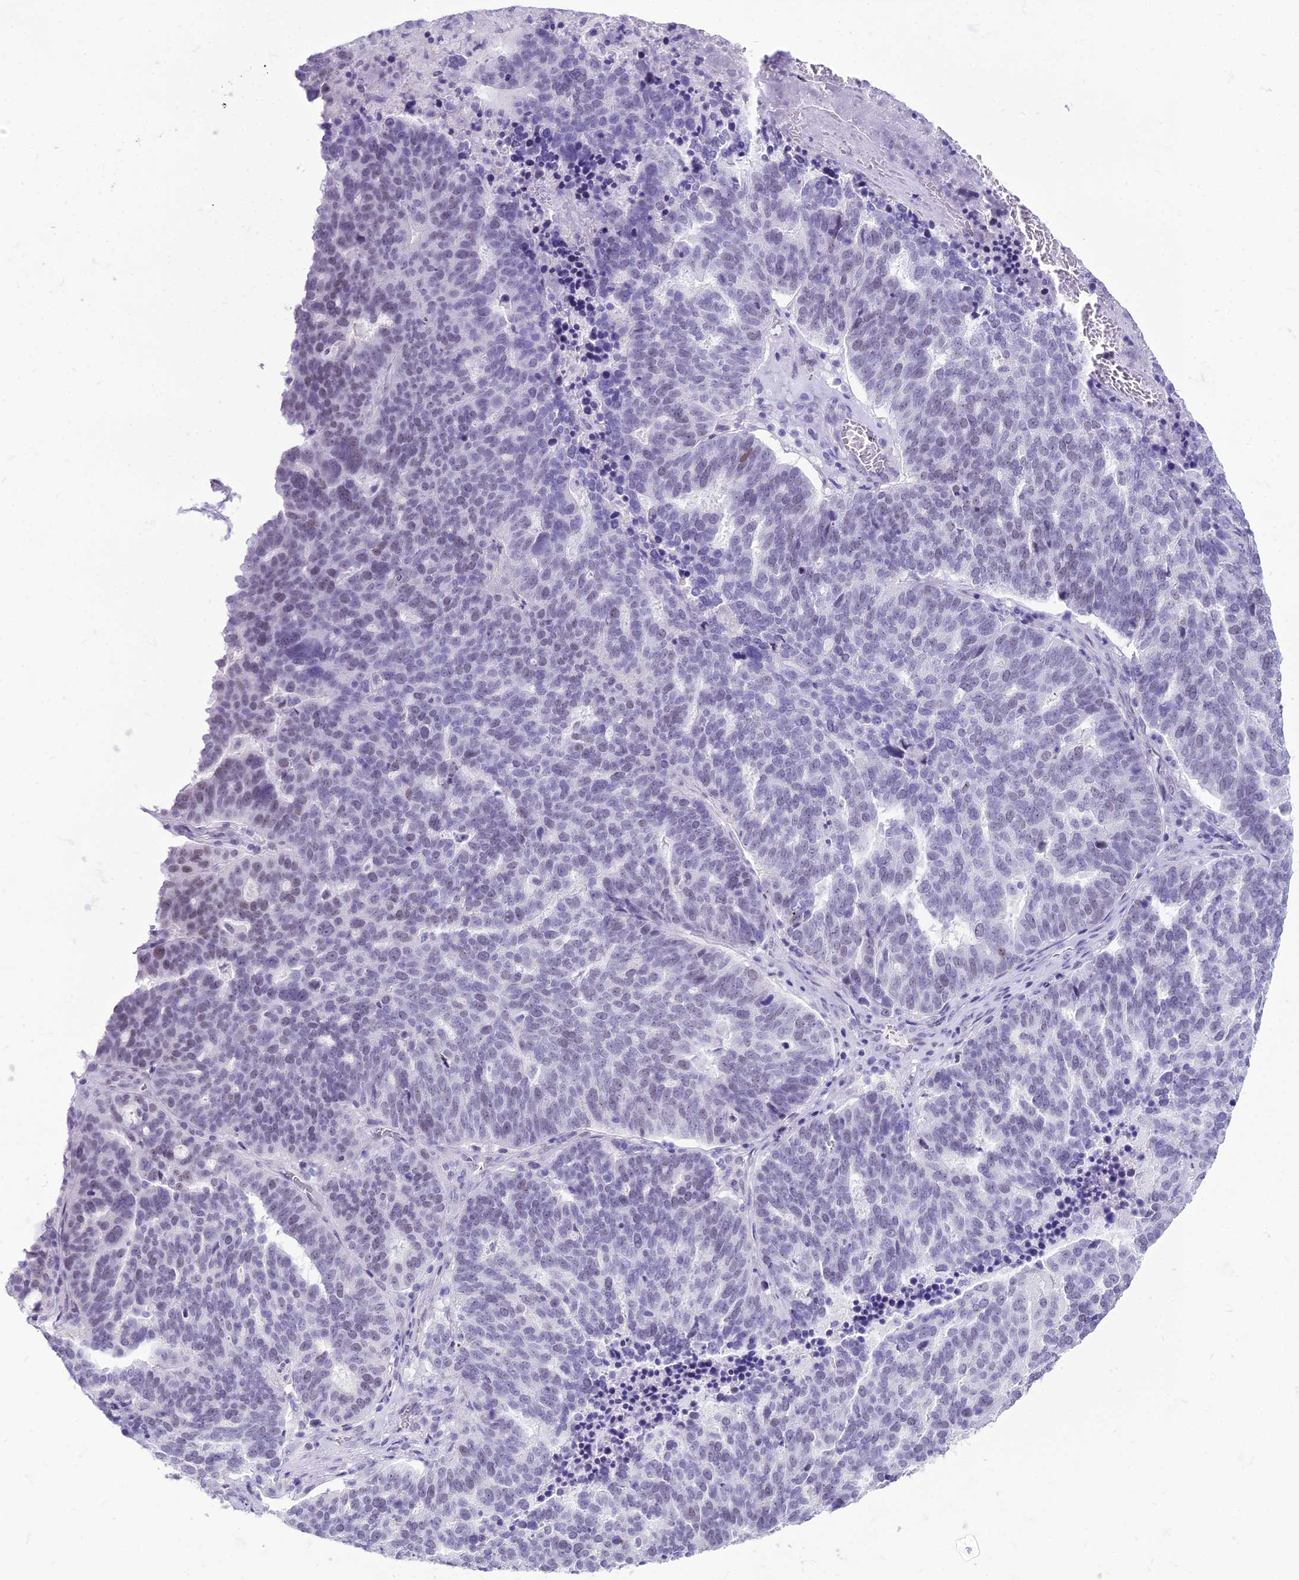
{"staining": {"intensity": "weak", "quantity": "<25%", "location": "nuclear"}, "tissue": "ovarian cancer", "cell_type": "Tumor cells", "image_type": "cancer", "snomed": [{"axis": "morphology", "description": "Cystadenocarcinoma, serous, NOS"}, {"axis": "topography", "description": "Ovary"}], "caption": "This micrograph is of ovarian cancer stained with immunohistochemistry to label a protein in brown with the nuclei are counter-stained blue. There is no positivity in tumor cells.", "gene": "DHX40", "patient": {"sex": "female", "age": 59}}